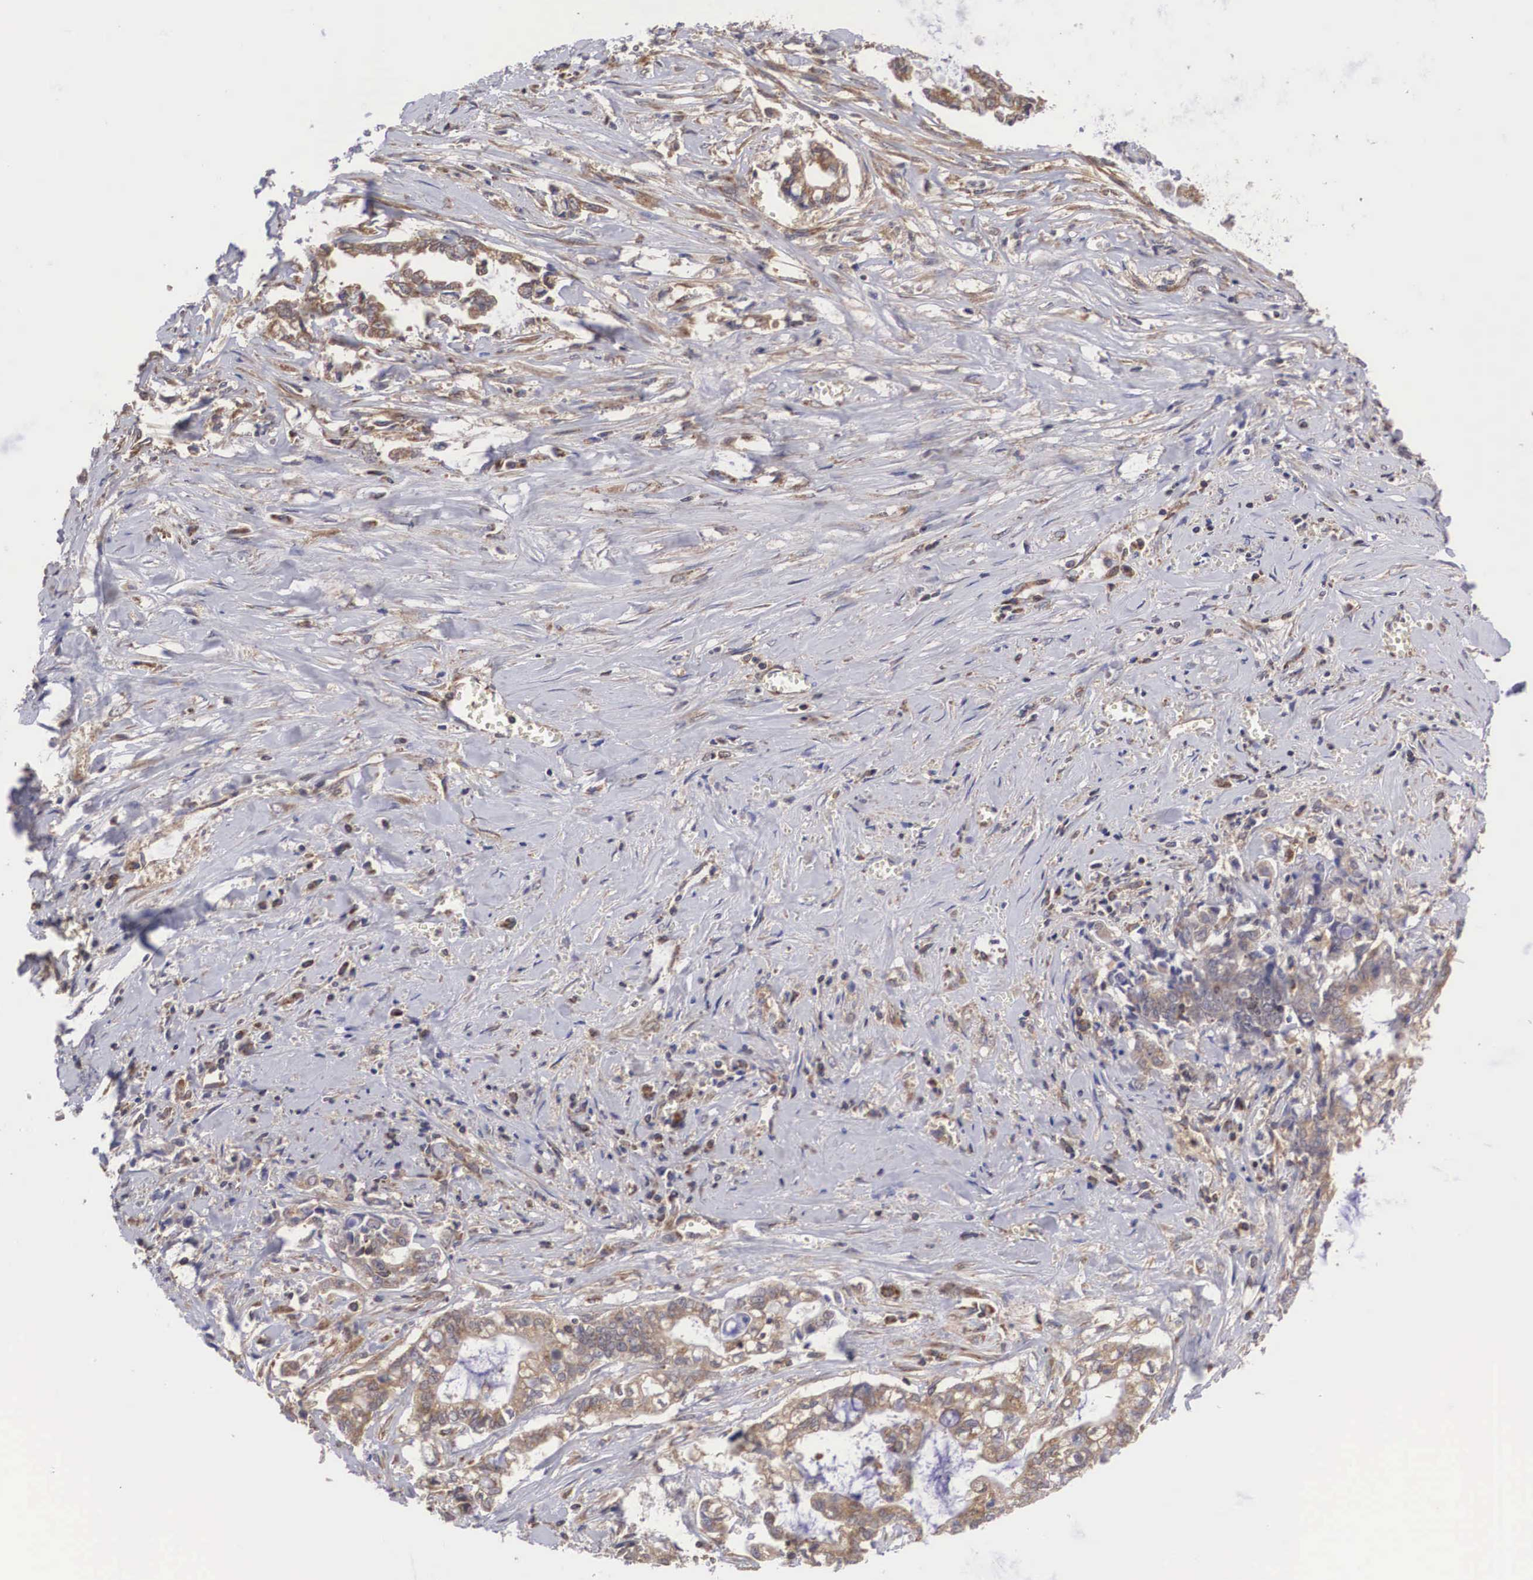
{"staining": {"intensity": "weak", "quantity": ">75%", "location": "cytoplasmic/membranous"}, "tissue": "liver cancer", "cell_type": "Tumor cells", "image_type": "cancer", "snomed": [{"axis": "morphology", "description": "Cholangiocarcinoma"}, {"axis": "topography", "description": "Liver"}], "caption": "IHC histopathology image of neoplastic tissue: cholangiocarcinoma (liver) stained using immunohistochemistry displays low levels of weak protein expression localized specifically in the cytoplasmic/membranous of tumor cells, appearing as a cytoplasmic/membranous brown color.", "gene": "DHRS1", "patient": {"sex": "male", "age": 57}}